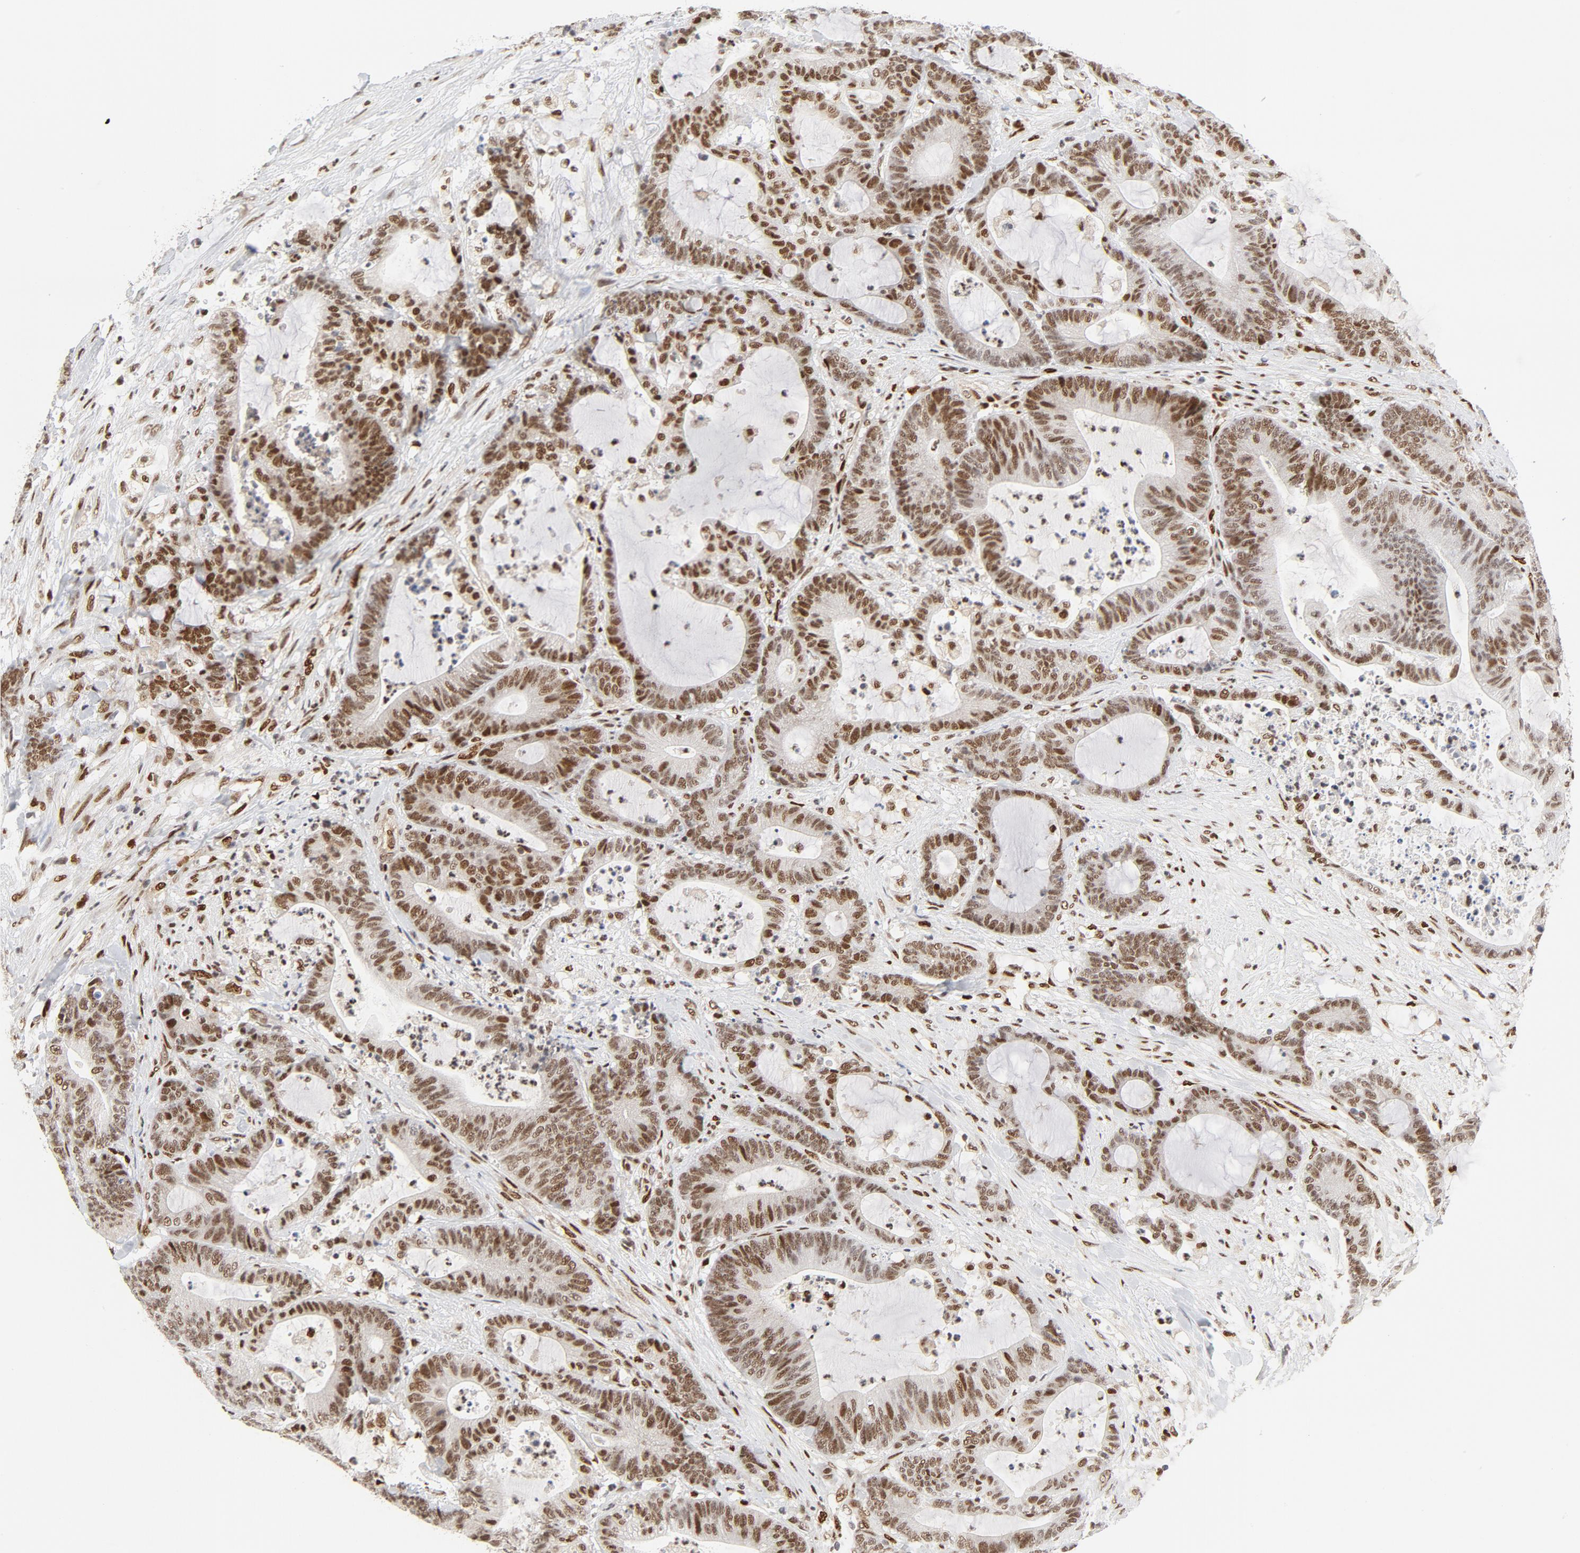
{"staining": {"intensity": "moderate", "quantity": ">75%", "location": "nuclear"}, "tissue": "colorectal cancer", "cell_type": "Tumor cells", "image_type": "cancer", "snomed": [{"axis": "morphology", "description": "Adenocarcinoma, NOS"}, {"axis": "topography", "description": "Colon"}], "caption": "A photomicrograph showing moderate nuclear positivity in about >75% of tumor cells in colorectal cancer (adenocarcinoma), as visualized by brown immunohistochemical staining.", "gene": "MEF2A", "patient": {"sex": "female", "age": 84}}